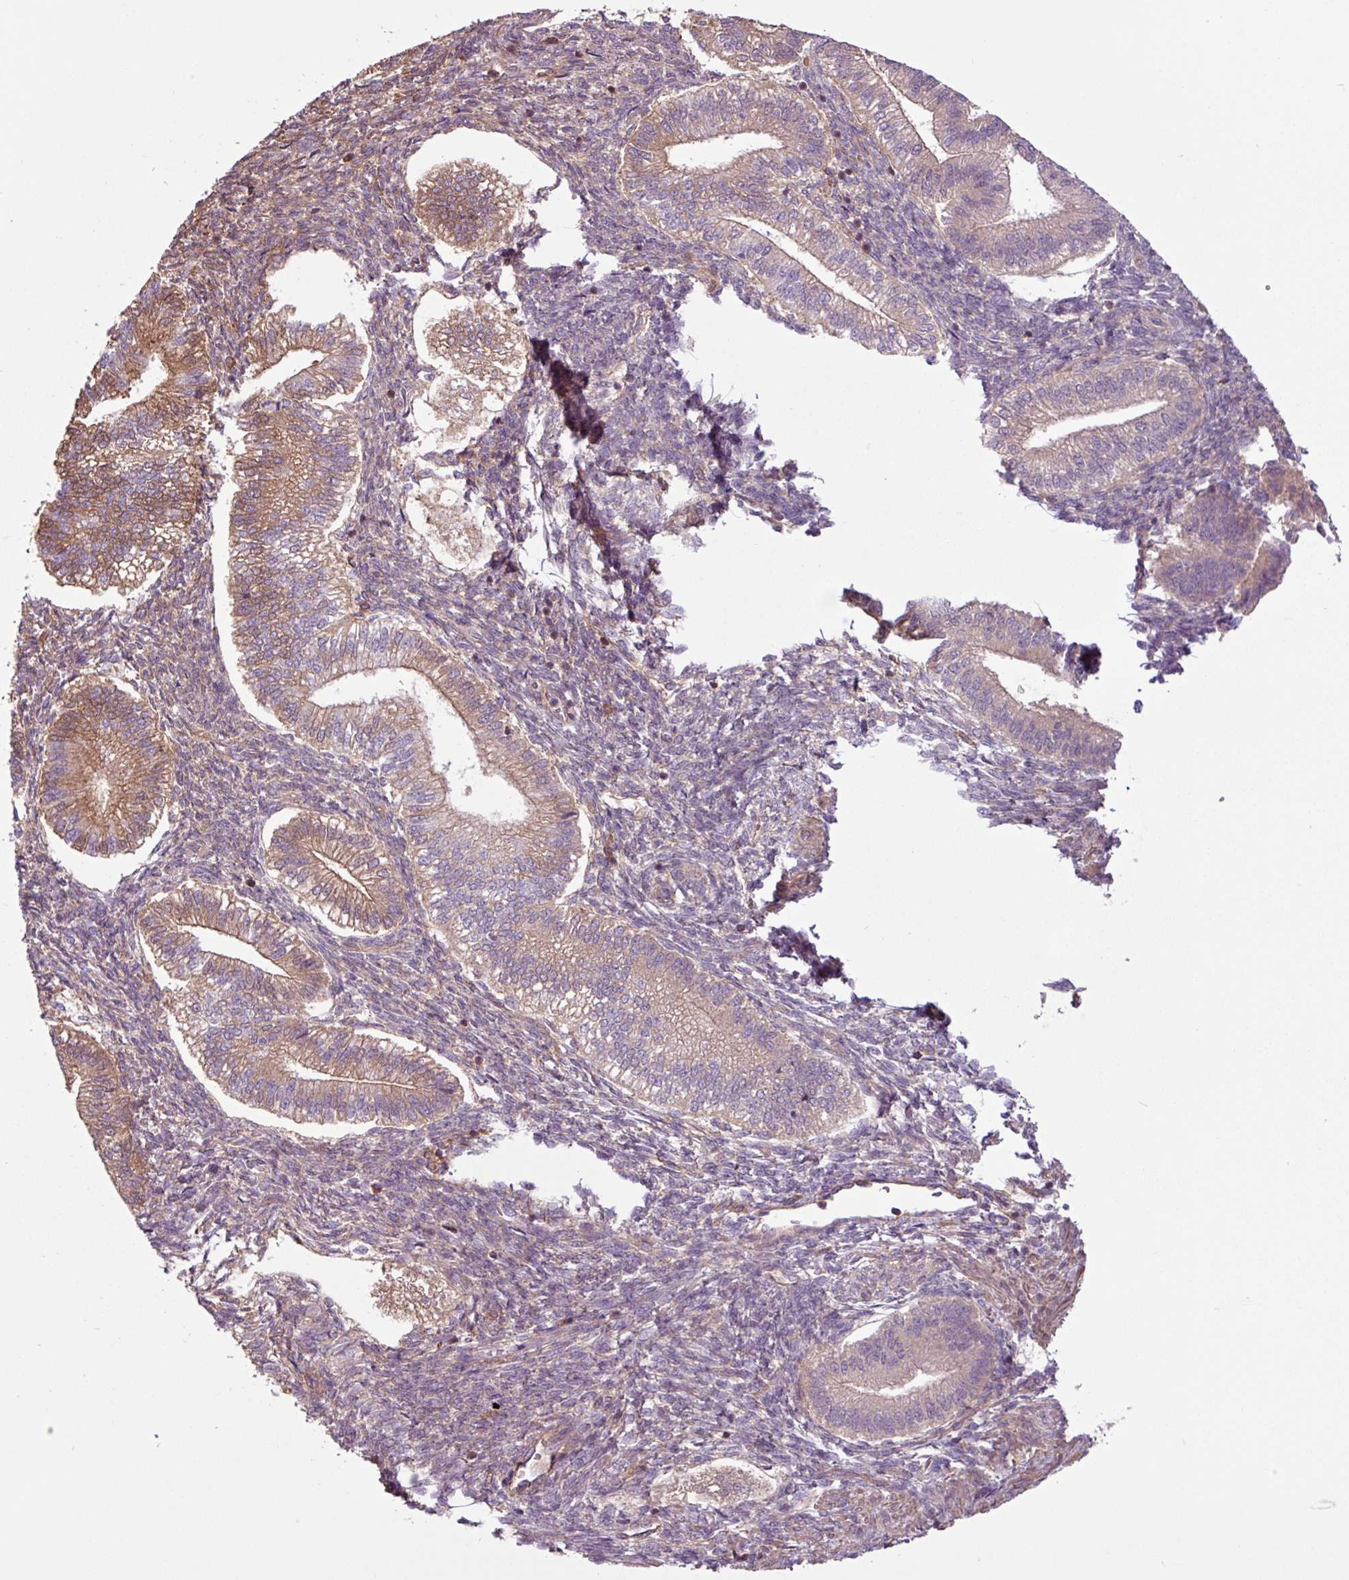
{"staining": {"intensity": "moderate", "quantity": "<25%", "location": "cytoplasmic/membranous"}, "tissue": "endometrium", "cell_type": "Cells in endometrial stroma", "image_type": "normal", "snomed": [{"axis": "morphology", "description": "Normal tissue, NOS"}, {"axis": "topography", "description": "Endometrium"}], "caption": "Cells in endometrial stroma reveal low levels of moderate cytoplasmic/membranous staining in about <25% of cells in unremarkable human endometrium.", "gene": "C4A", "patient": {"sex": "female", "age": 25}}